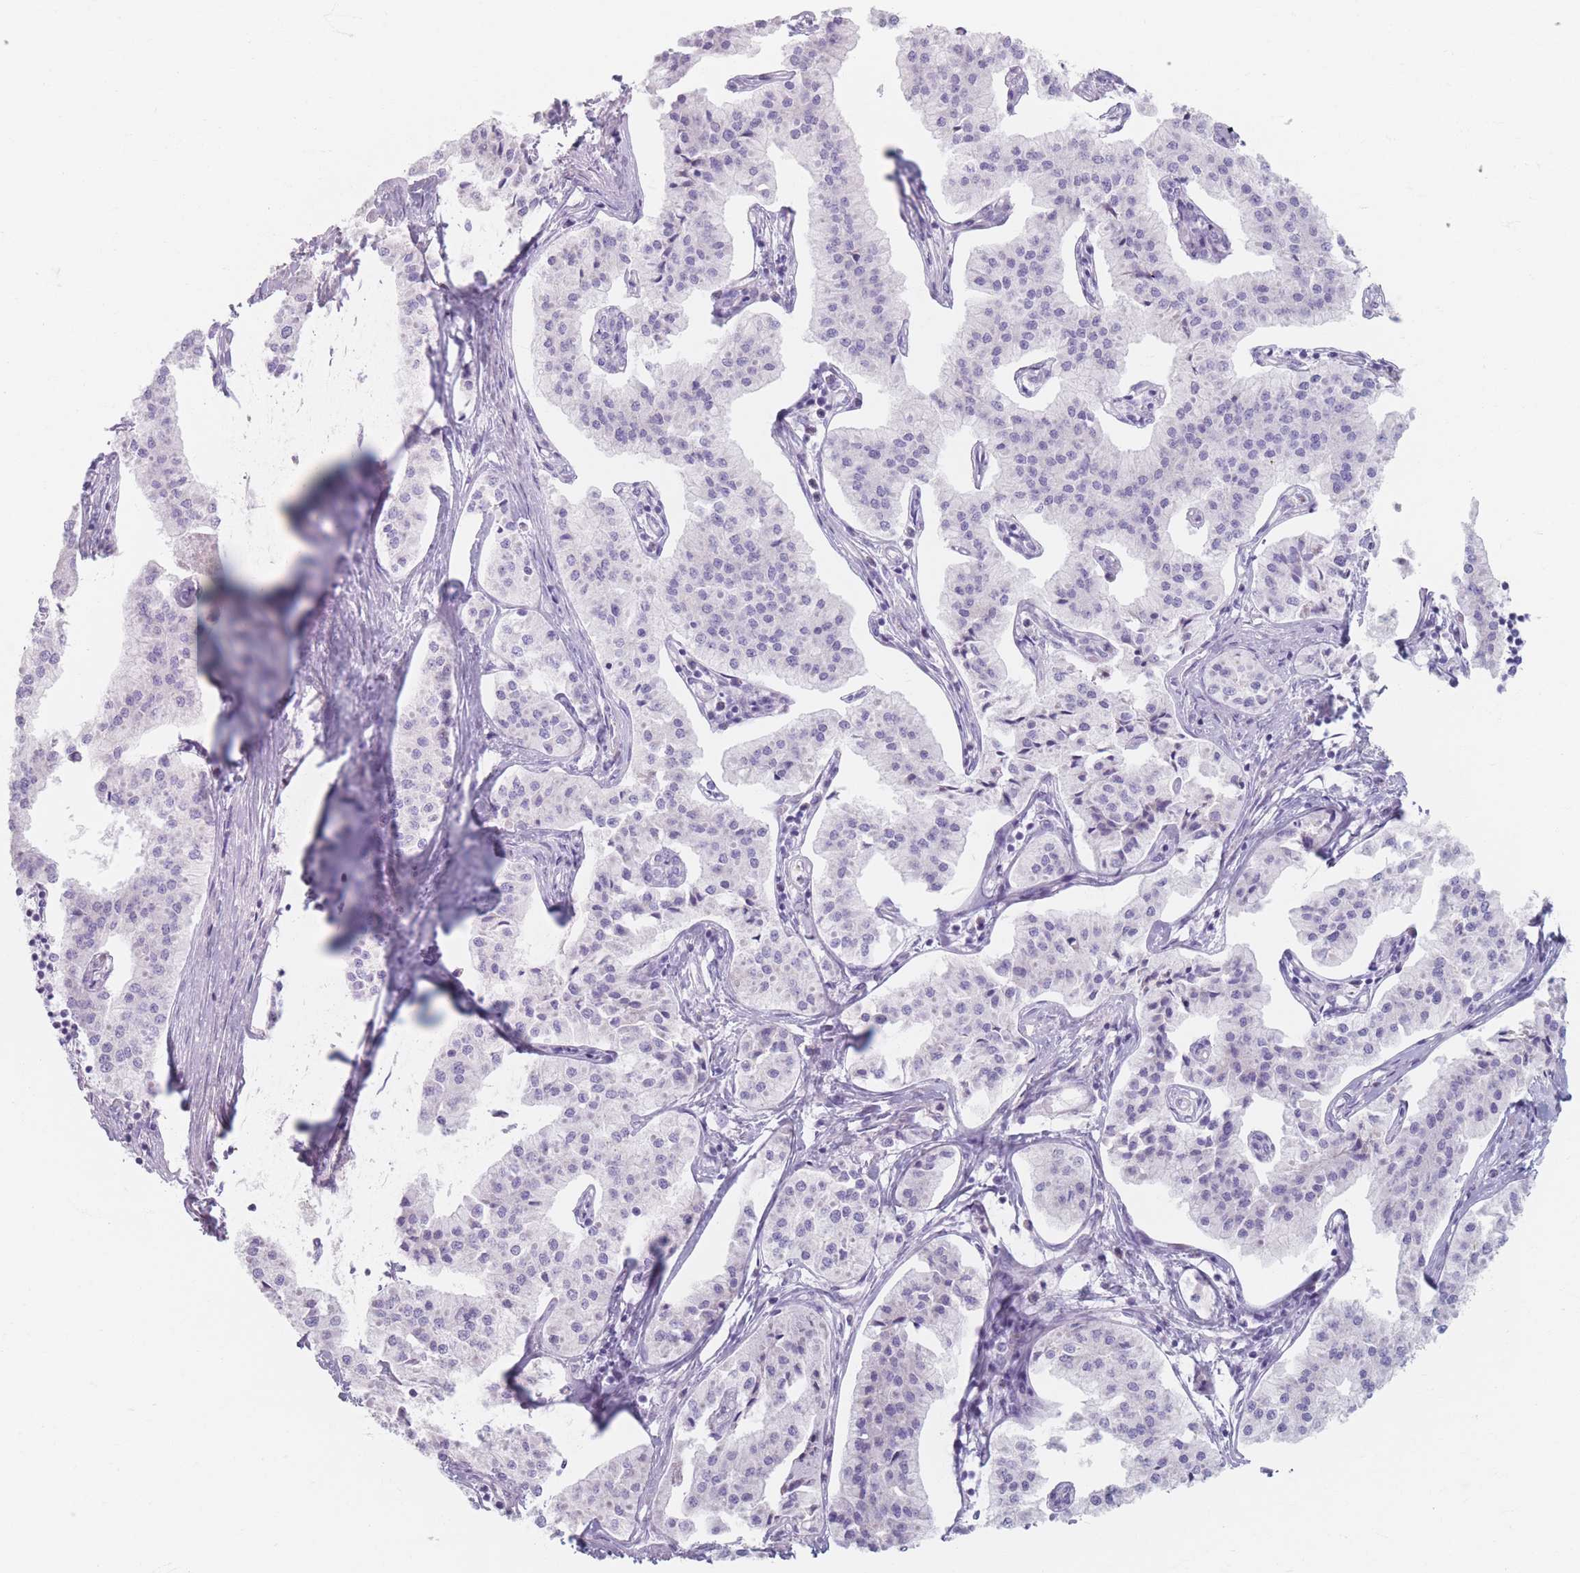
{"staining": {"intensity": "negative", "quantity": "none", "location": "none"}, "tissue": "pancreatic cancer", "cell_type": "Tumor cells", "image_type": "cancer", "snomed": [{"axis": "morphology", "description": "Adenocarcinoma, NOS"}, {"axis": "topography", "description": "Pancreas"}], "caption": "Immunohistochemistry (IHC) histopathology image of neoplastic tissue: human pancreatic cancer stained with DAB (3,3'-diaminobenzidine) exhibits no significant protein expression in tumor cells.", "gene": "PIGM", "patient": {"sex": "female", "age": 50}}